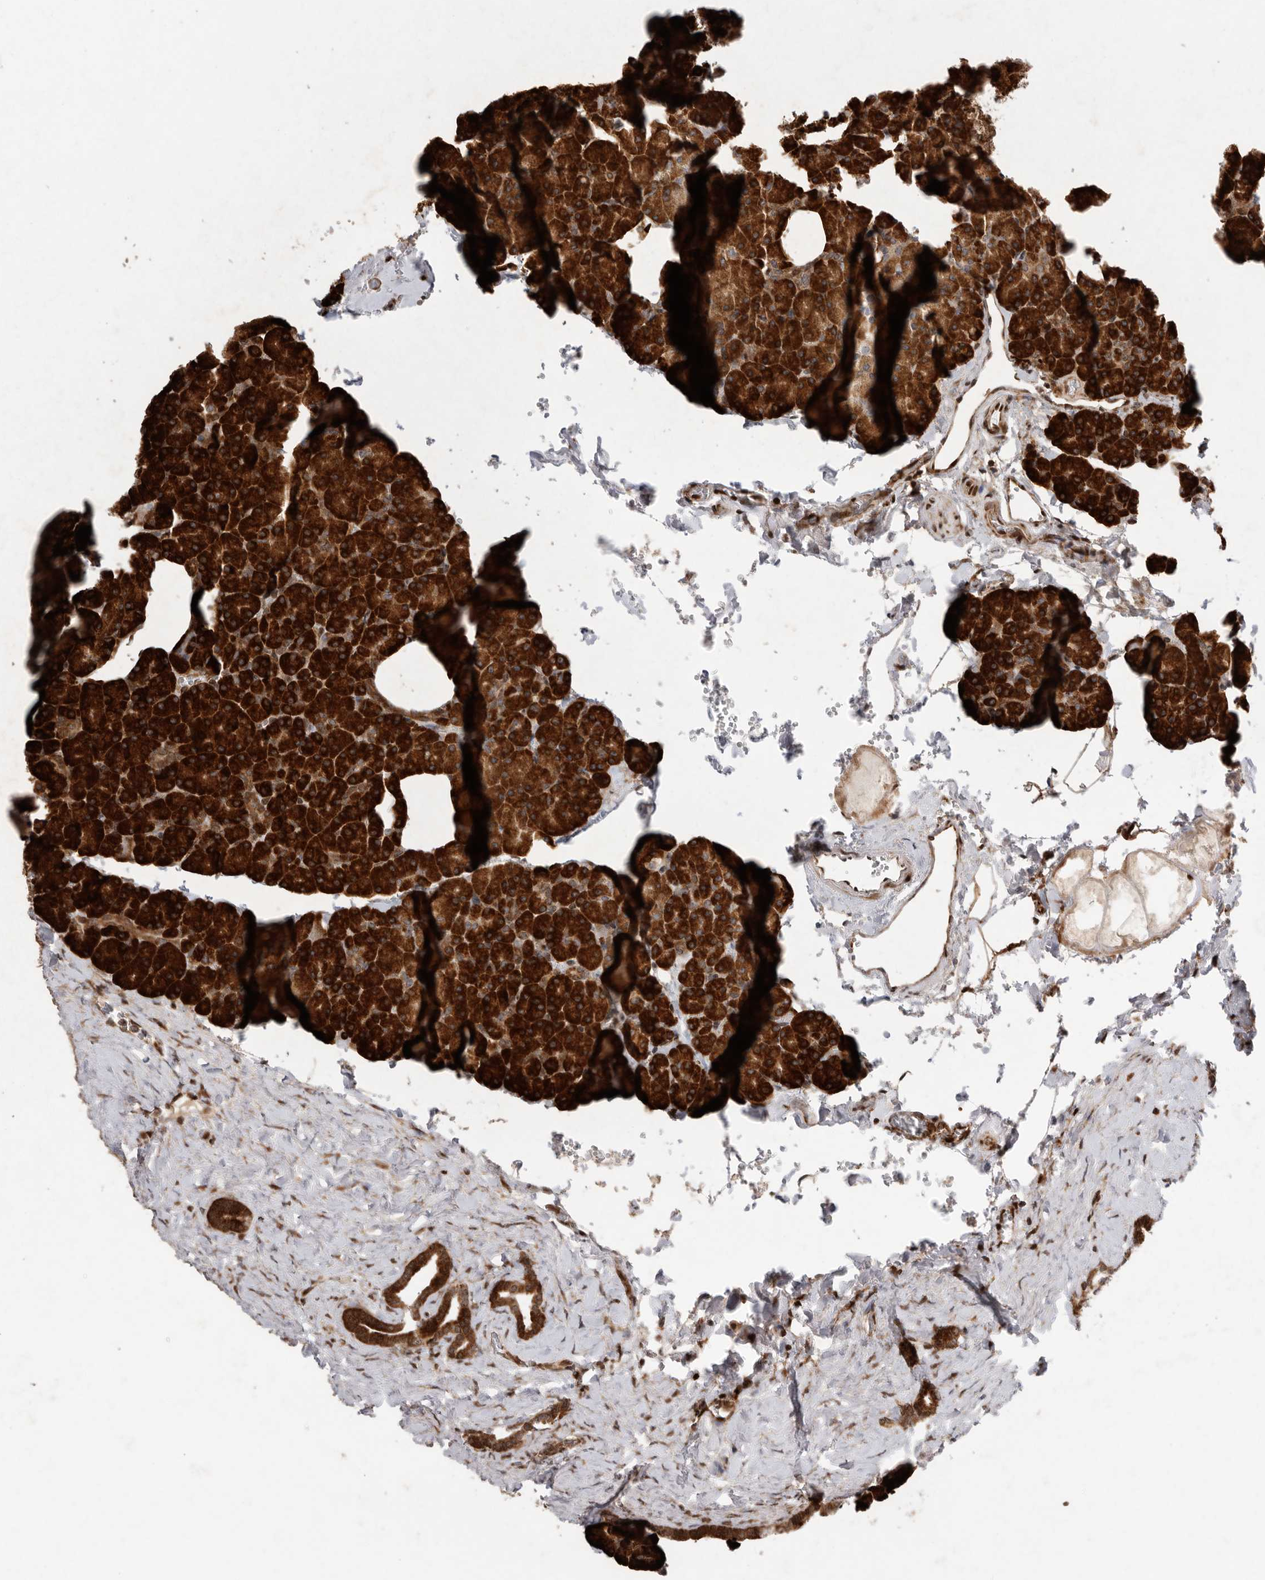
{"staining": {"intensity": "strong", "quantity": ">75%", "location": "cytoplasmic/membranous"}, "tissue": "pancreas", "cell_type": "Exocrine glandular cells", "image_type": "normal", "snomed": [{"axis": "morphology", "description": "Normal tissue, NOS"}, {"axis": "morphology", "description": "Carcinoid, malignant, NOS"}, {"axis": "topography", "description": "Pancreas"}], "caption": "IHC image of normal pancreas: pancreas stained using IHC demonstrates high levels of strong protein expression localized specifically in the cytoplasmic/membranous of exocrine glandular cells, appearing as a cytoplasmic/membranous brown color.", "gene": "FZD3", "patient": {"sex": "female", "age": 35}}